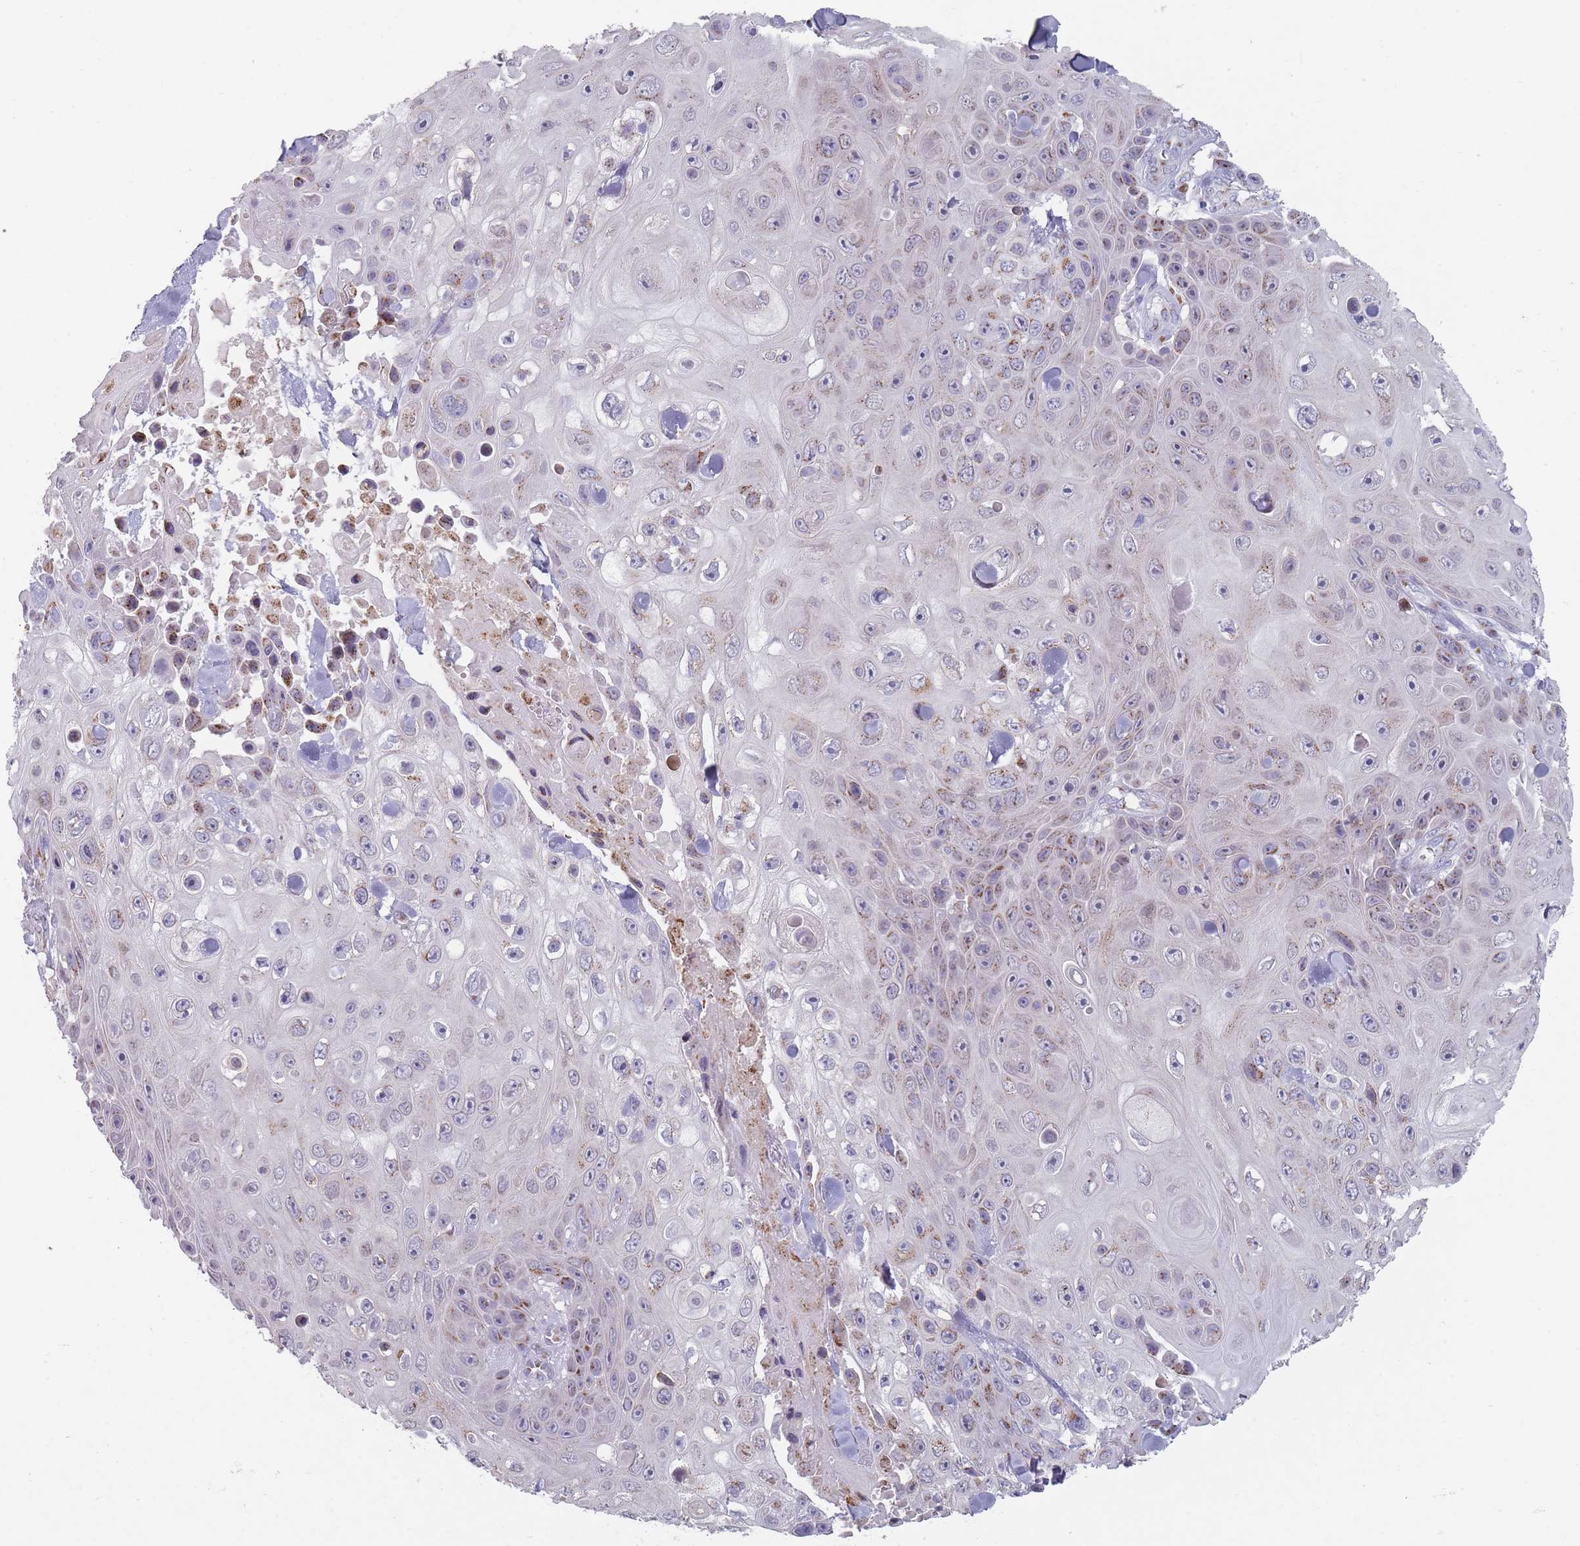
{"staining": {"intensity": "moderate", "quantity": "25%-75%", "location": "cytoplasmic/membranous"}, "tissue": "skin cancer", "cell_type": "Tumor cells", "image_type": "cancer", "snomed": [{"axis": "morphology", "description": "Squamous cell carcinoma, NOS"}, {"axis": "topography", "description": "Skin"}], "caption": "IHC photomicrograph of human skin squamous cell carcinoma stained for a protein (brown), which demonstrates medium levels of moderate cytoplasmic/membranous staining in approximately 25%-75% of tumor cells.", "gene": "MAN1B1", "patient": {"sex": "male", "age": 82}}